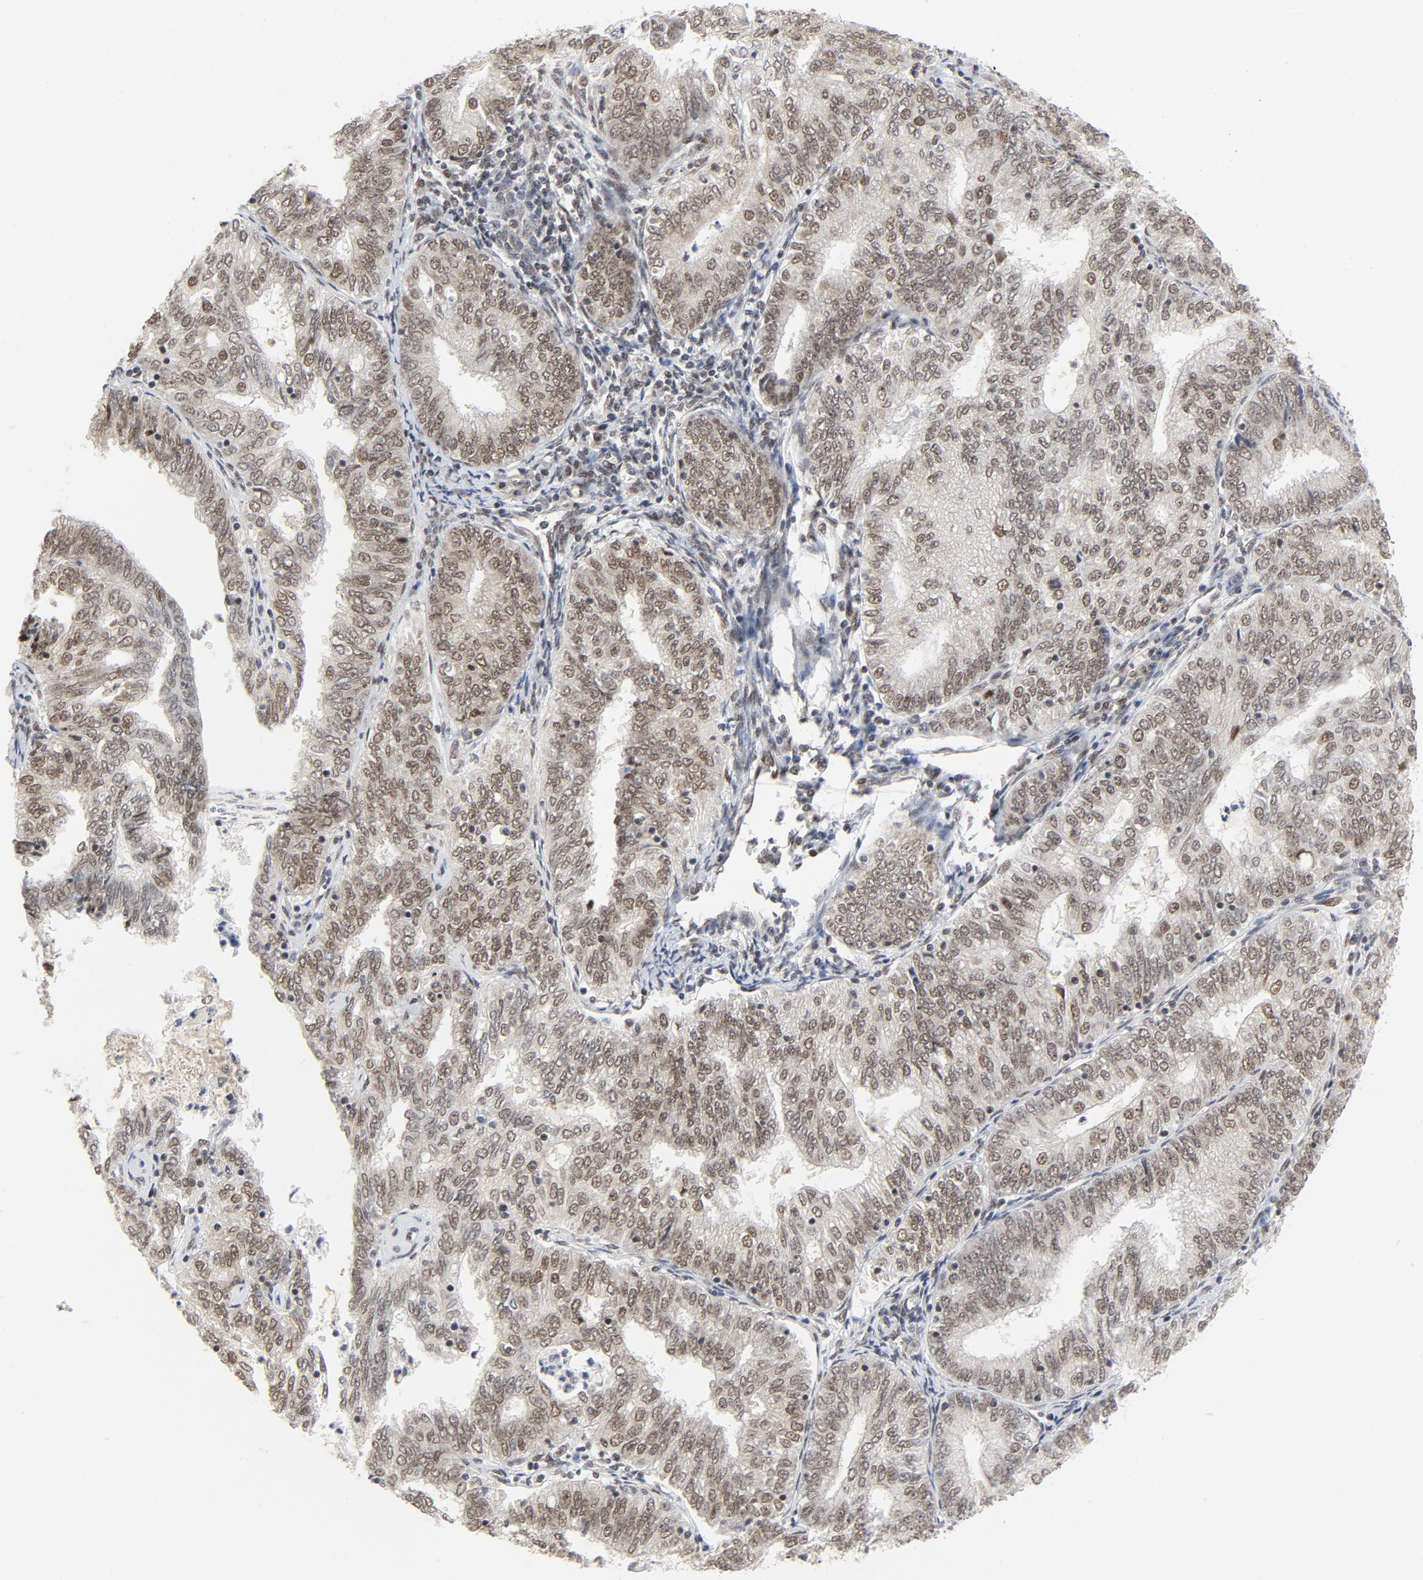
{"staining": {"intensity": "moderate", "quantity": ">75%", "location": "nuclear"}, "tissue": "endometrial cancer", "cell_type": "Tumor cells", "image_type": "cancer", "snomed": [{"axis": "morphology", "description": "Adenocarcinoma, NOS"}, {"axis": "topography", "description": "Endometrium"}], "caption": "A brown stain labels moderate nuclear positivity of a protein in human endometrial cancer tumor cells.", "gene": "ERCC1", "patient": {"sex": "female", "age": 69}}